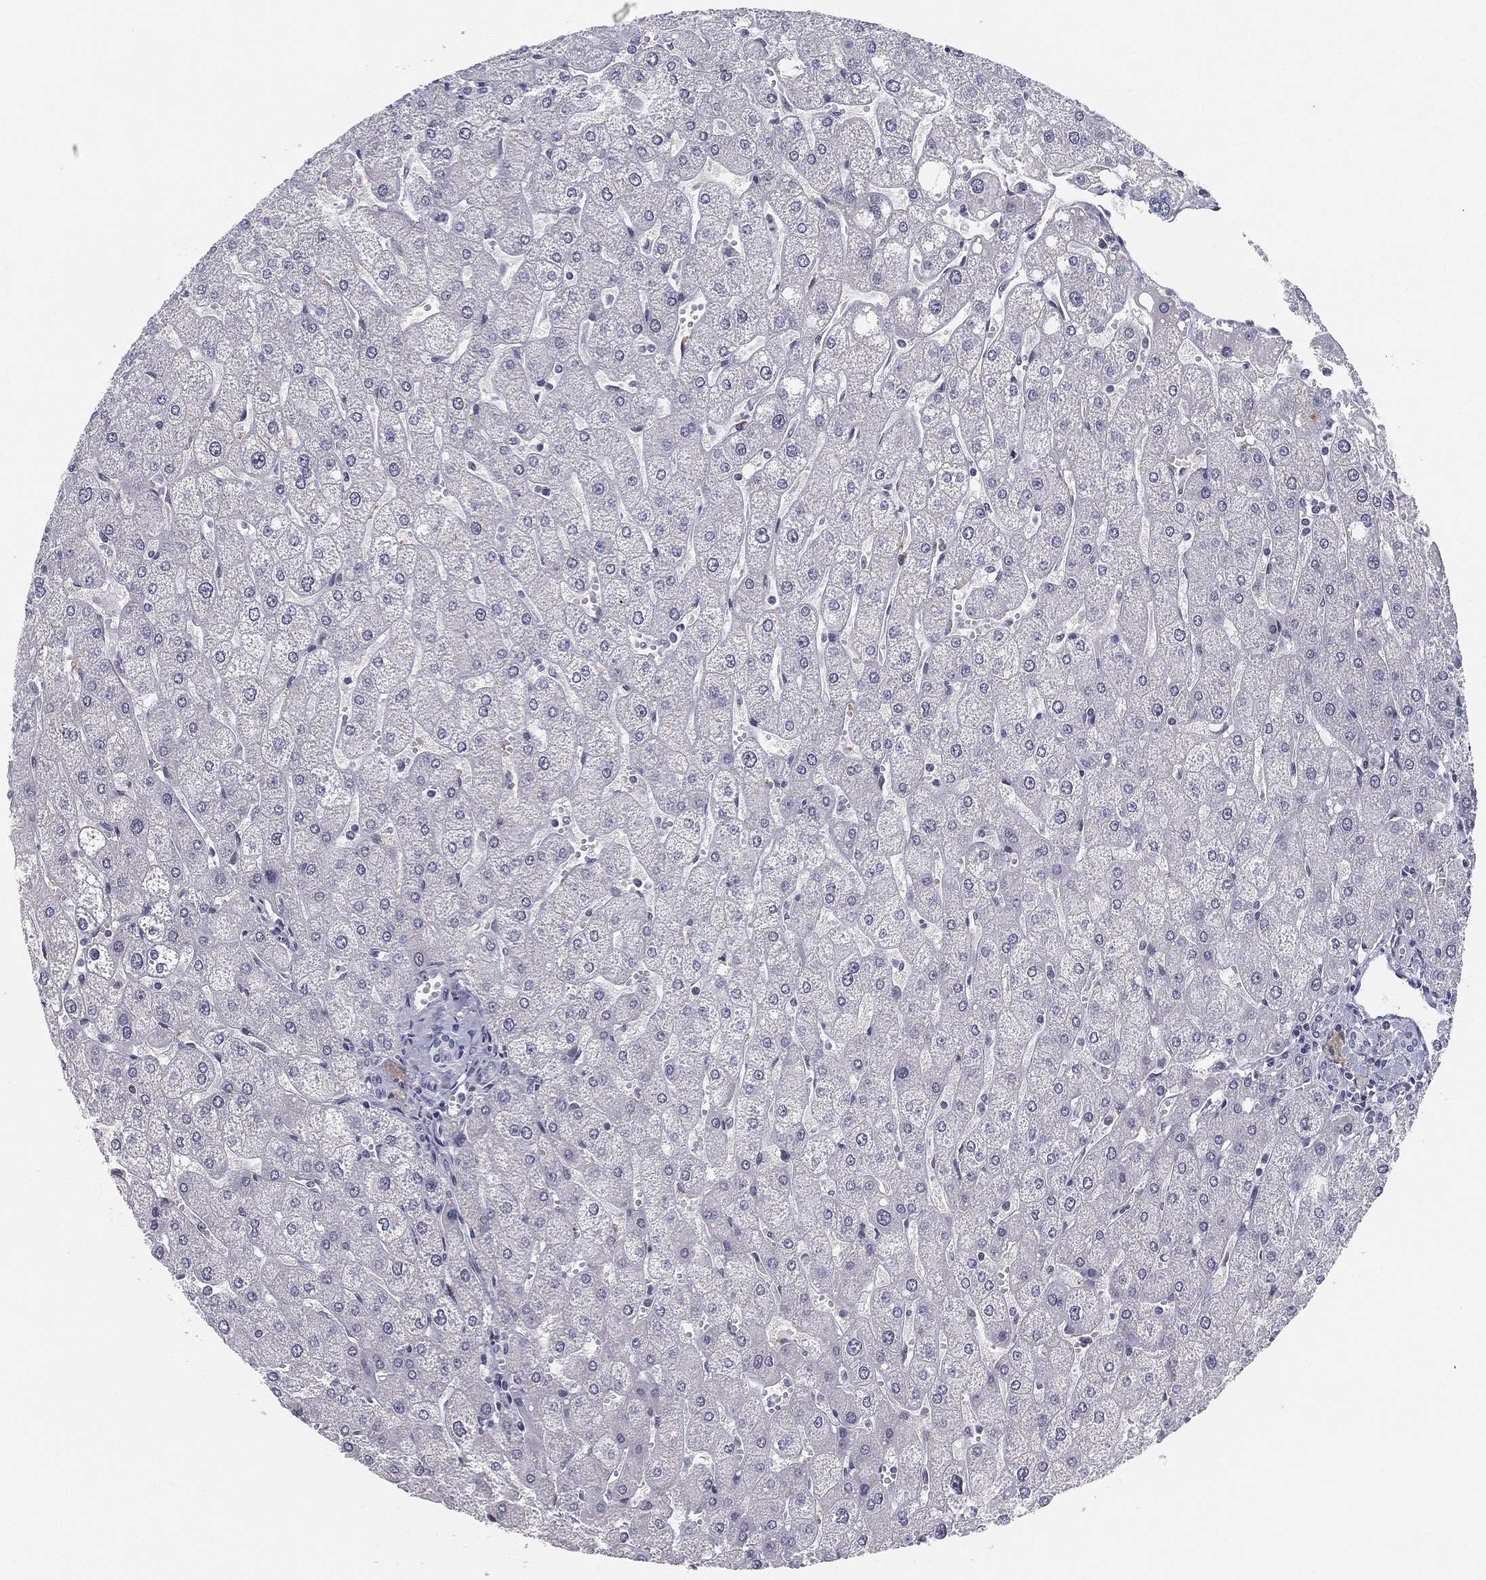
{"staining": {"intensity": "negative", "quantity": "none", "location": "none"}, "tissue": "liver", "cell_type": "Cholangiocytes", "image_type": "normal", "snomed": [{"axis": "morphology", "description": "Normal tissue, NOS"}, {"axis": "topography", "description": "Liver"}], "caption": "Image shows no protein staining in cholangiocytes of unremarkable liver.", "gene": "MS4A8", "patient": {"sex": "male", "age": 67}}